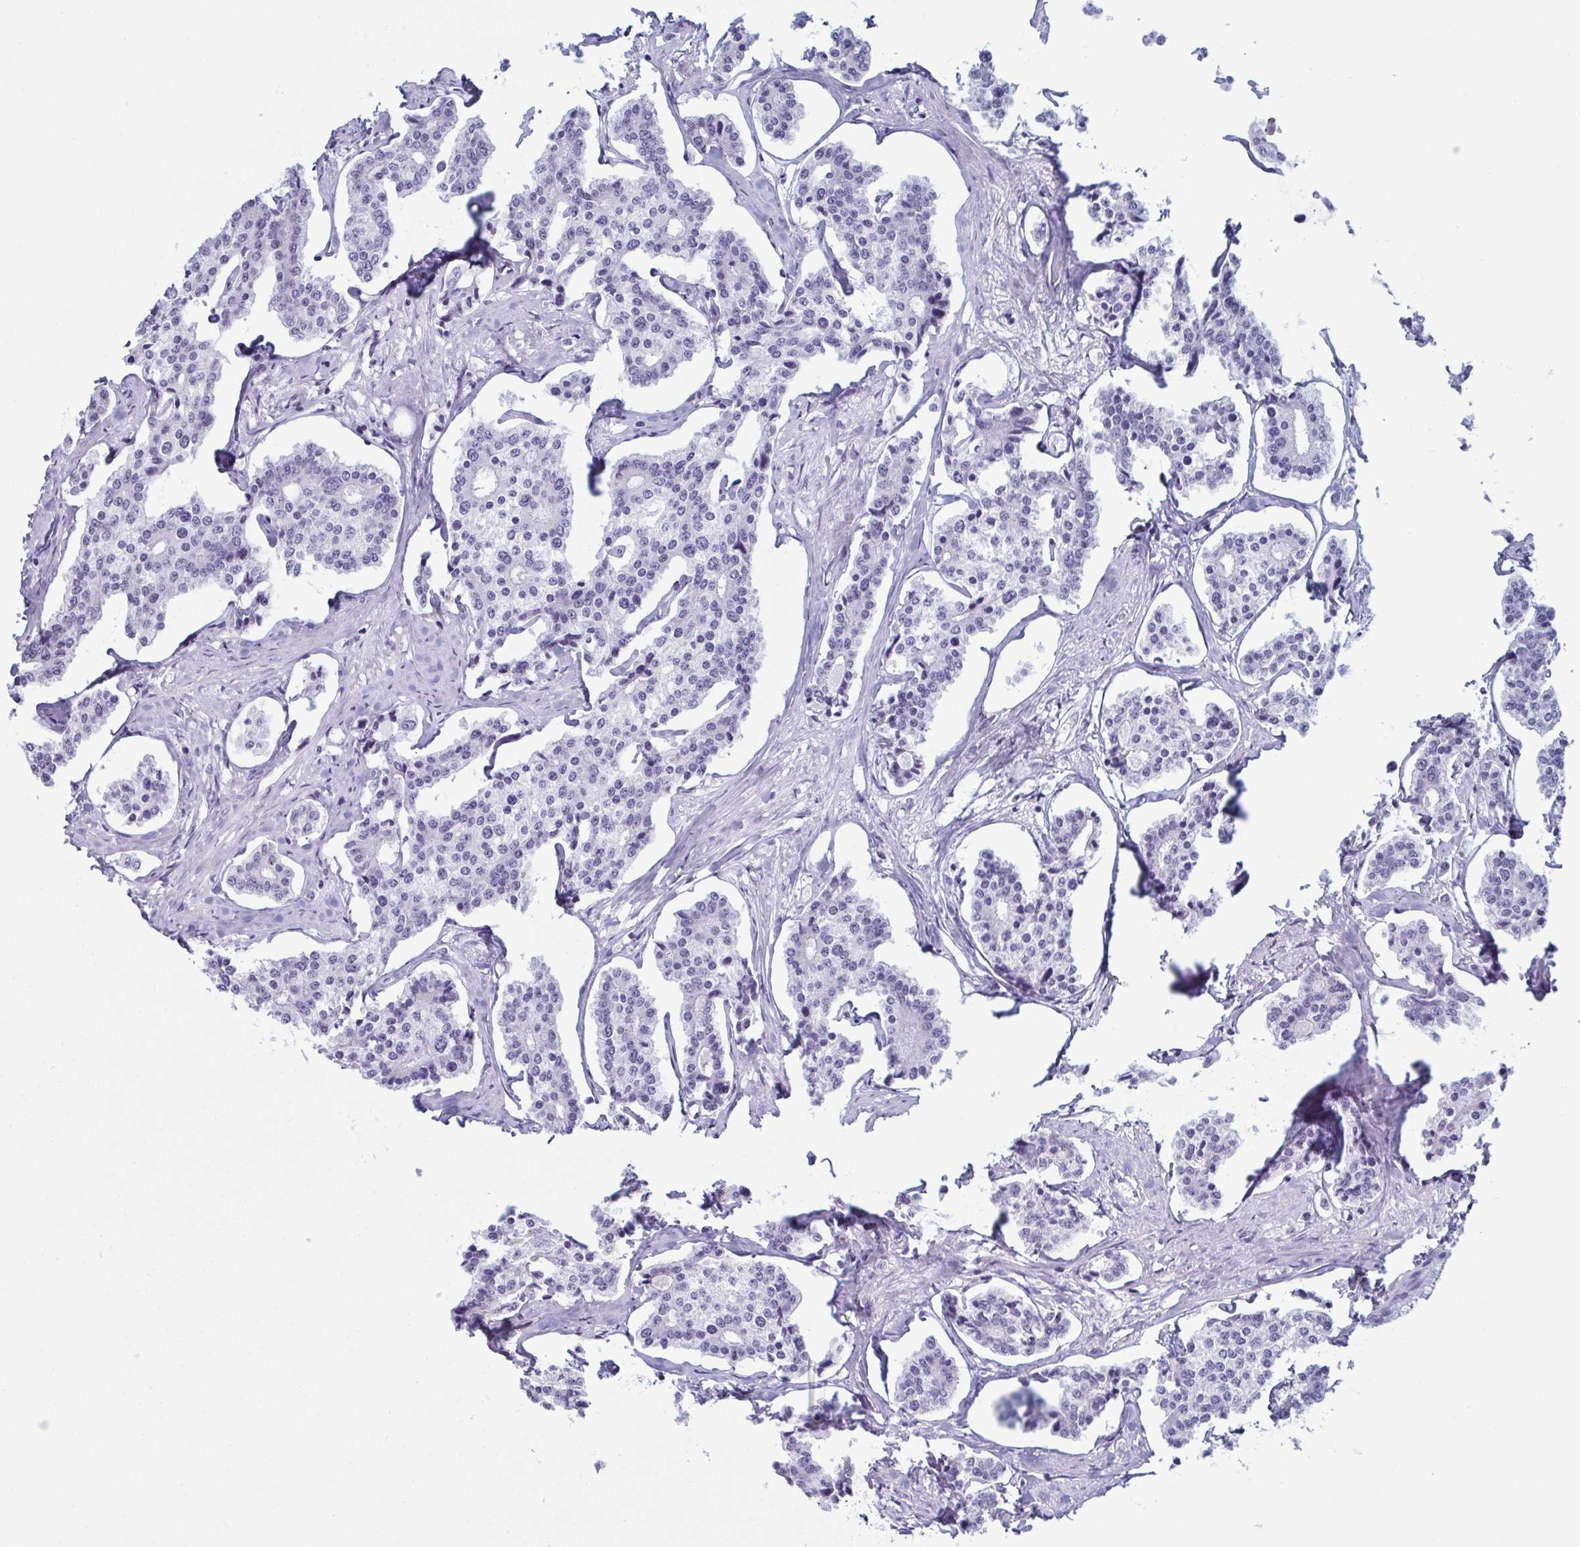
{"staining": {"intensity": "negative", "quantity": "none", "location": "none"}, "tissue": "carcinoid", "cell_type": "Tumor cells", "image_type": "cancer", "snomed": [{"axis": "morphology", "description": "Carcinoid, malignant, NOS"}, {"axis": "topography", "description": "Small intestine"}], "caption": "This is an immunohistochemistry image of malignant carcinoid. There is no staining in tumor cells.", "gene": "RBM7", "patient": {"sex": "female", "age": 65}}